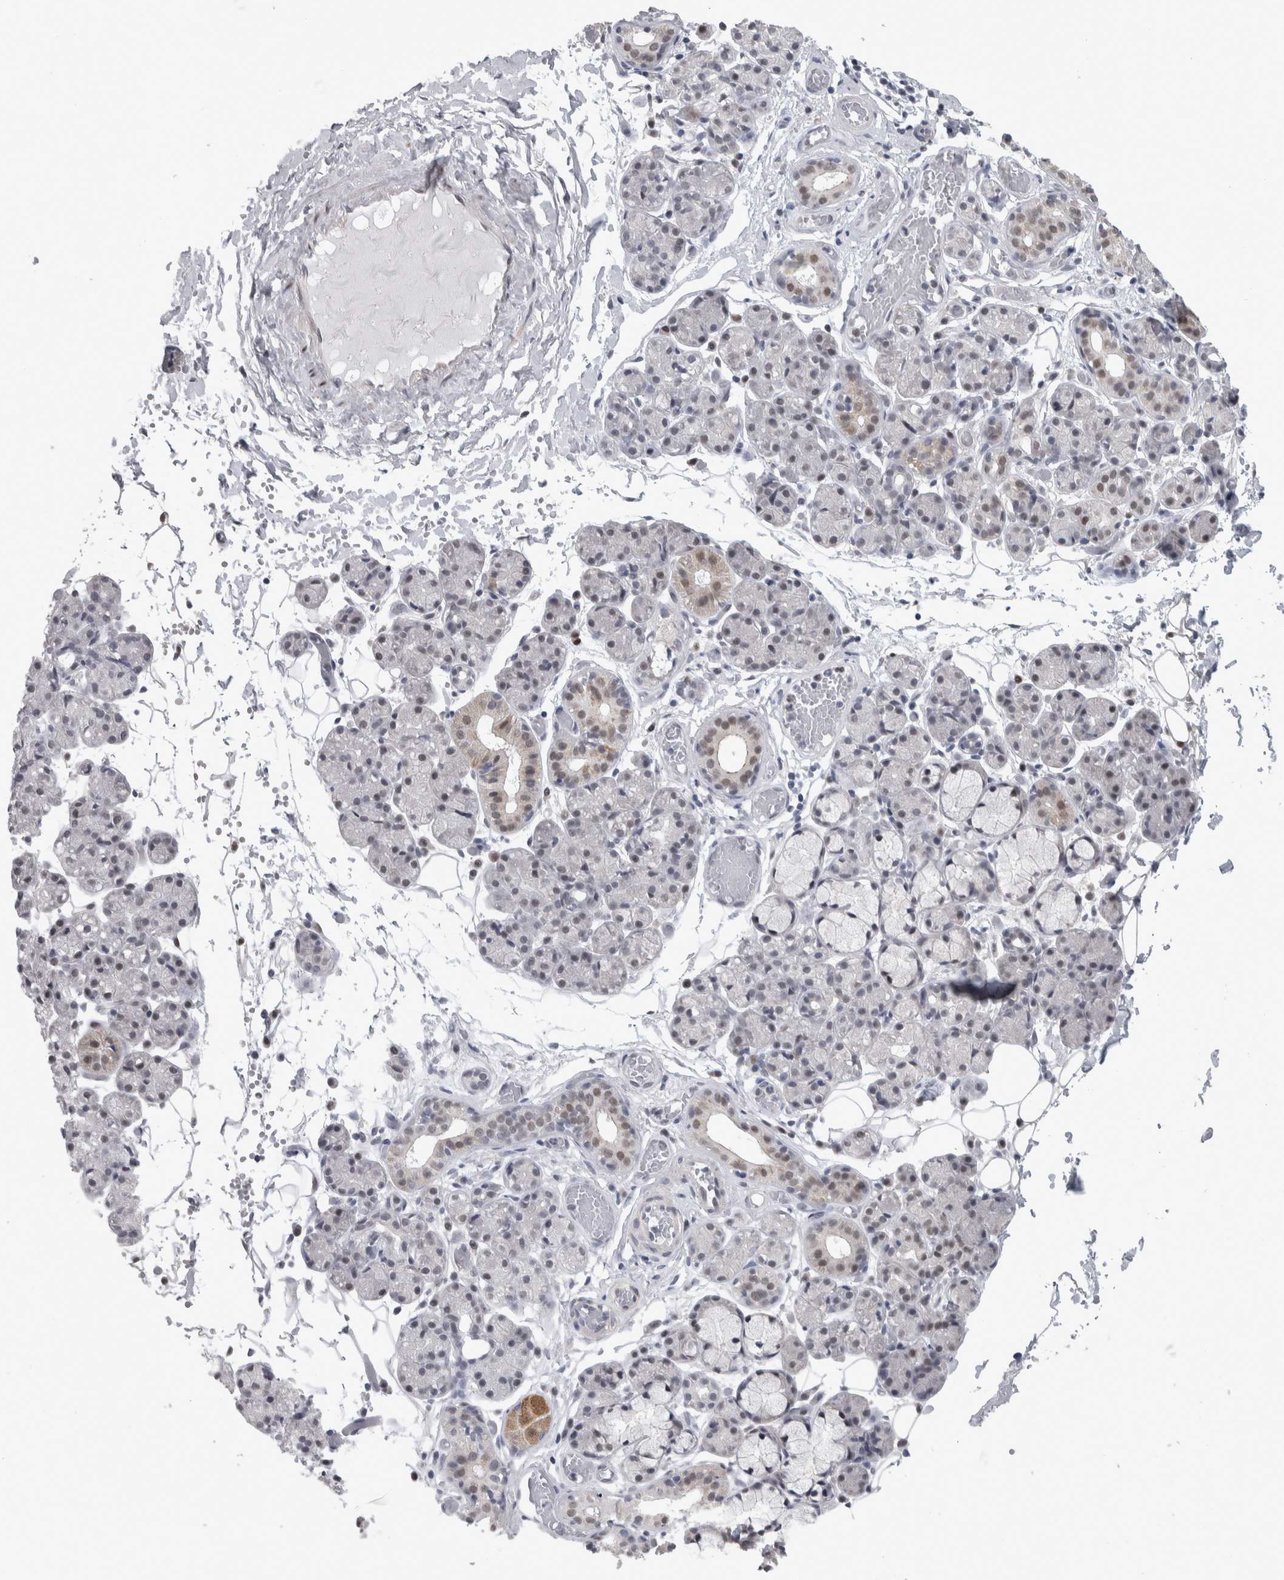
{"staining": {"intensity": "moderate", "quantity": "<25%", "location": "nuclear"}, "tissue": "salivary gland", "cell_type": "Glandular cells", "image_type": "normal", "snomed": [{"axis": "morphology", "description": "Normal tissue, NOS"}, {"axis": "topography", "description": "Salivary gland"}], "caption": "A high-resolution histopathology image shows immunohistochemistry staining of normal salivary gland, which displays moderate nuclear expression in about <25% of glandular cells. (Stains: DAB in brown, nuclei in blue, Microscopy: brightfield microscopy at high magnification).", "gene": "HEXIM2", "patient": {"sex": "male", "age": 63}}